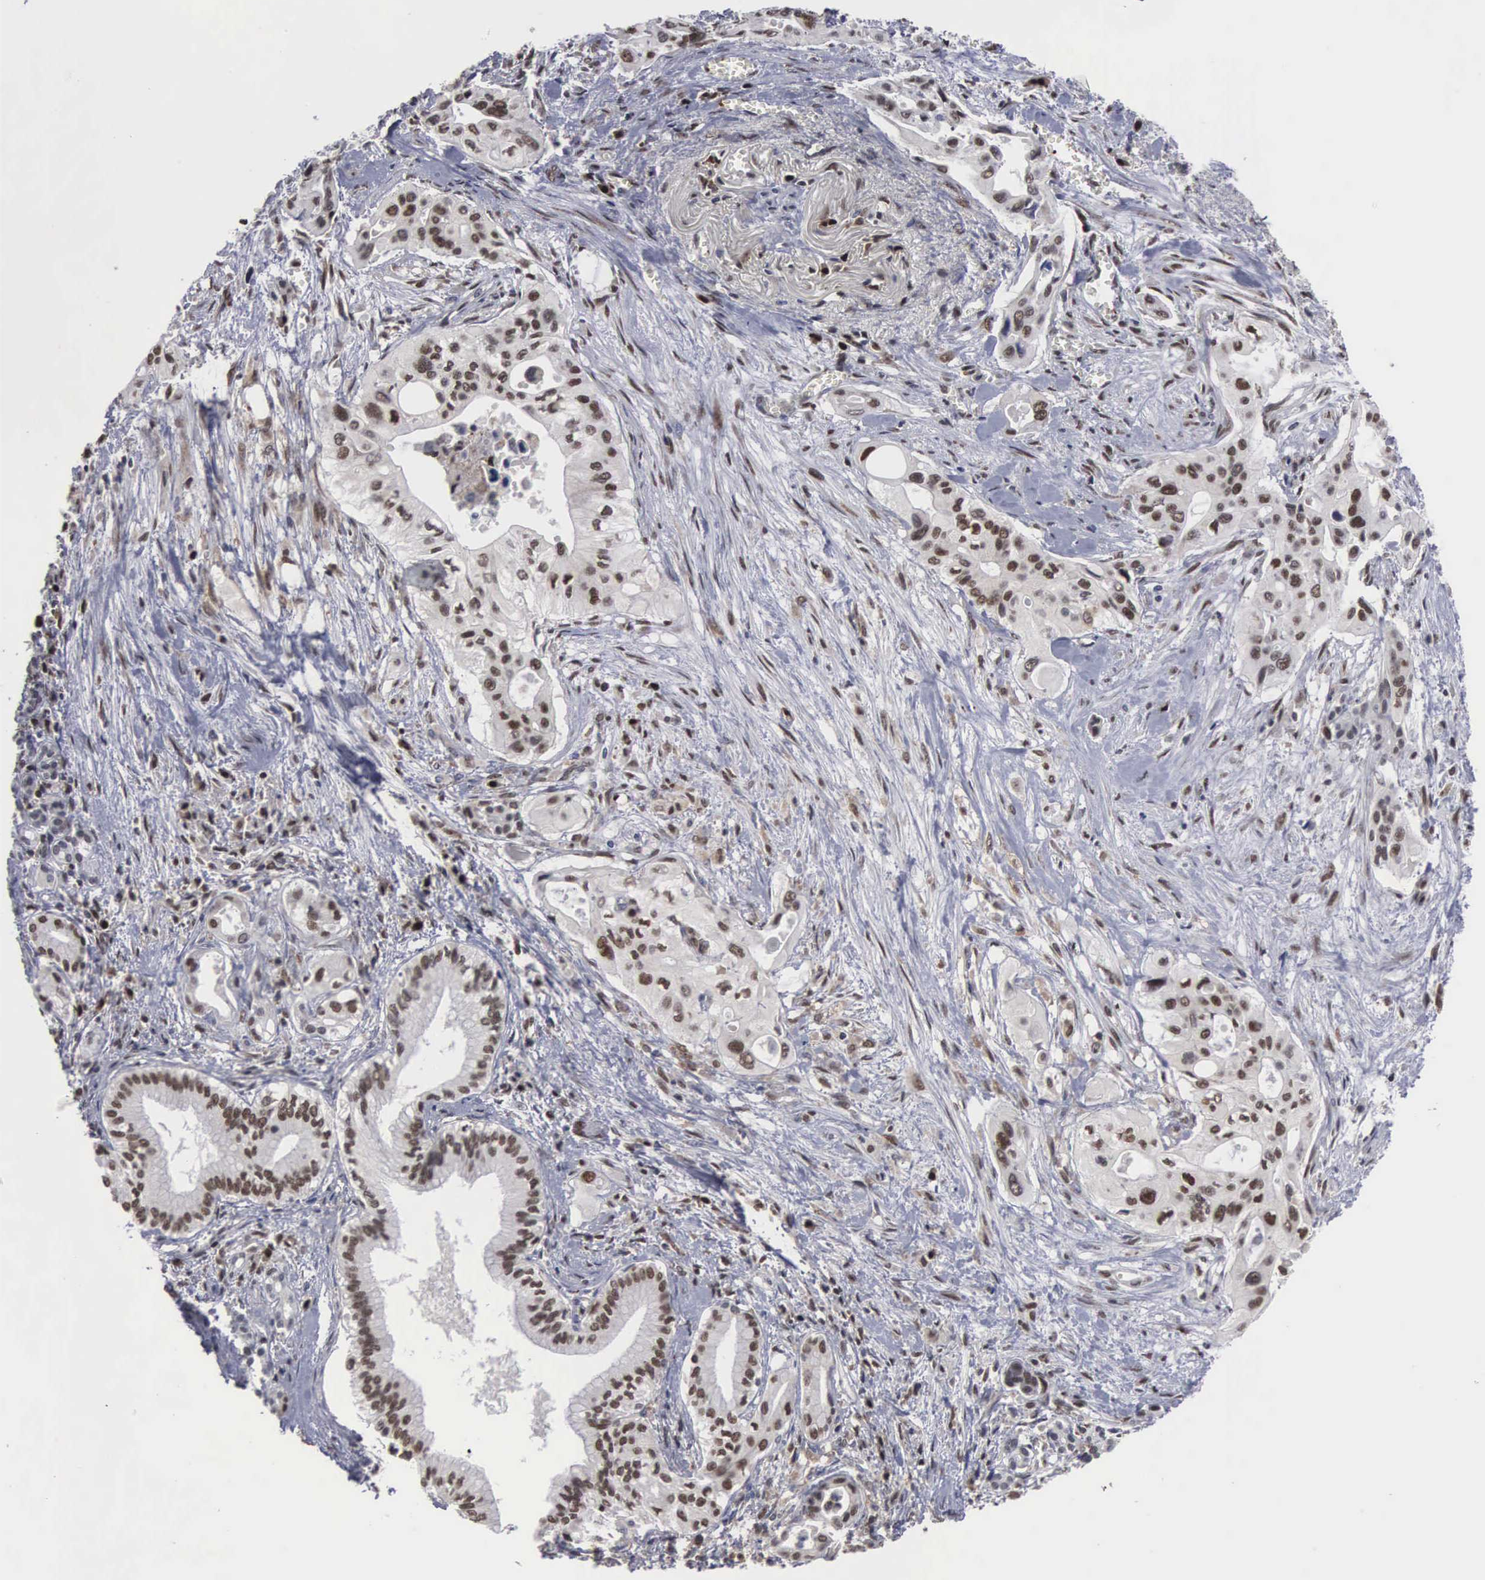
{"staining": {"intensity": "moderate", "quantity": ">75%", "location": "nuclear"}, "tissue": "pancreatic cancer", "cell_type": "Tumor cells", "image_type": "cancer", "snomed": [{"axis": "morphology", "description": "Adenocarcinoma, NOS"}, {"axis": "topography", "description": "Pancreas"}], "caption": "Pancreatic adenocarcinoma stained with a protein marker demonstrates moderate staining in tumor cells.", "gene": "TRMT5", "patient": {"sex": "male", "age": 77}}